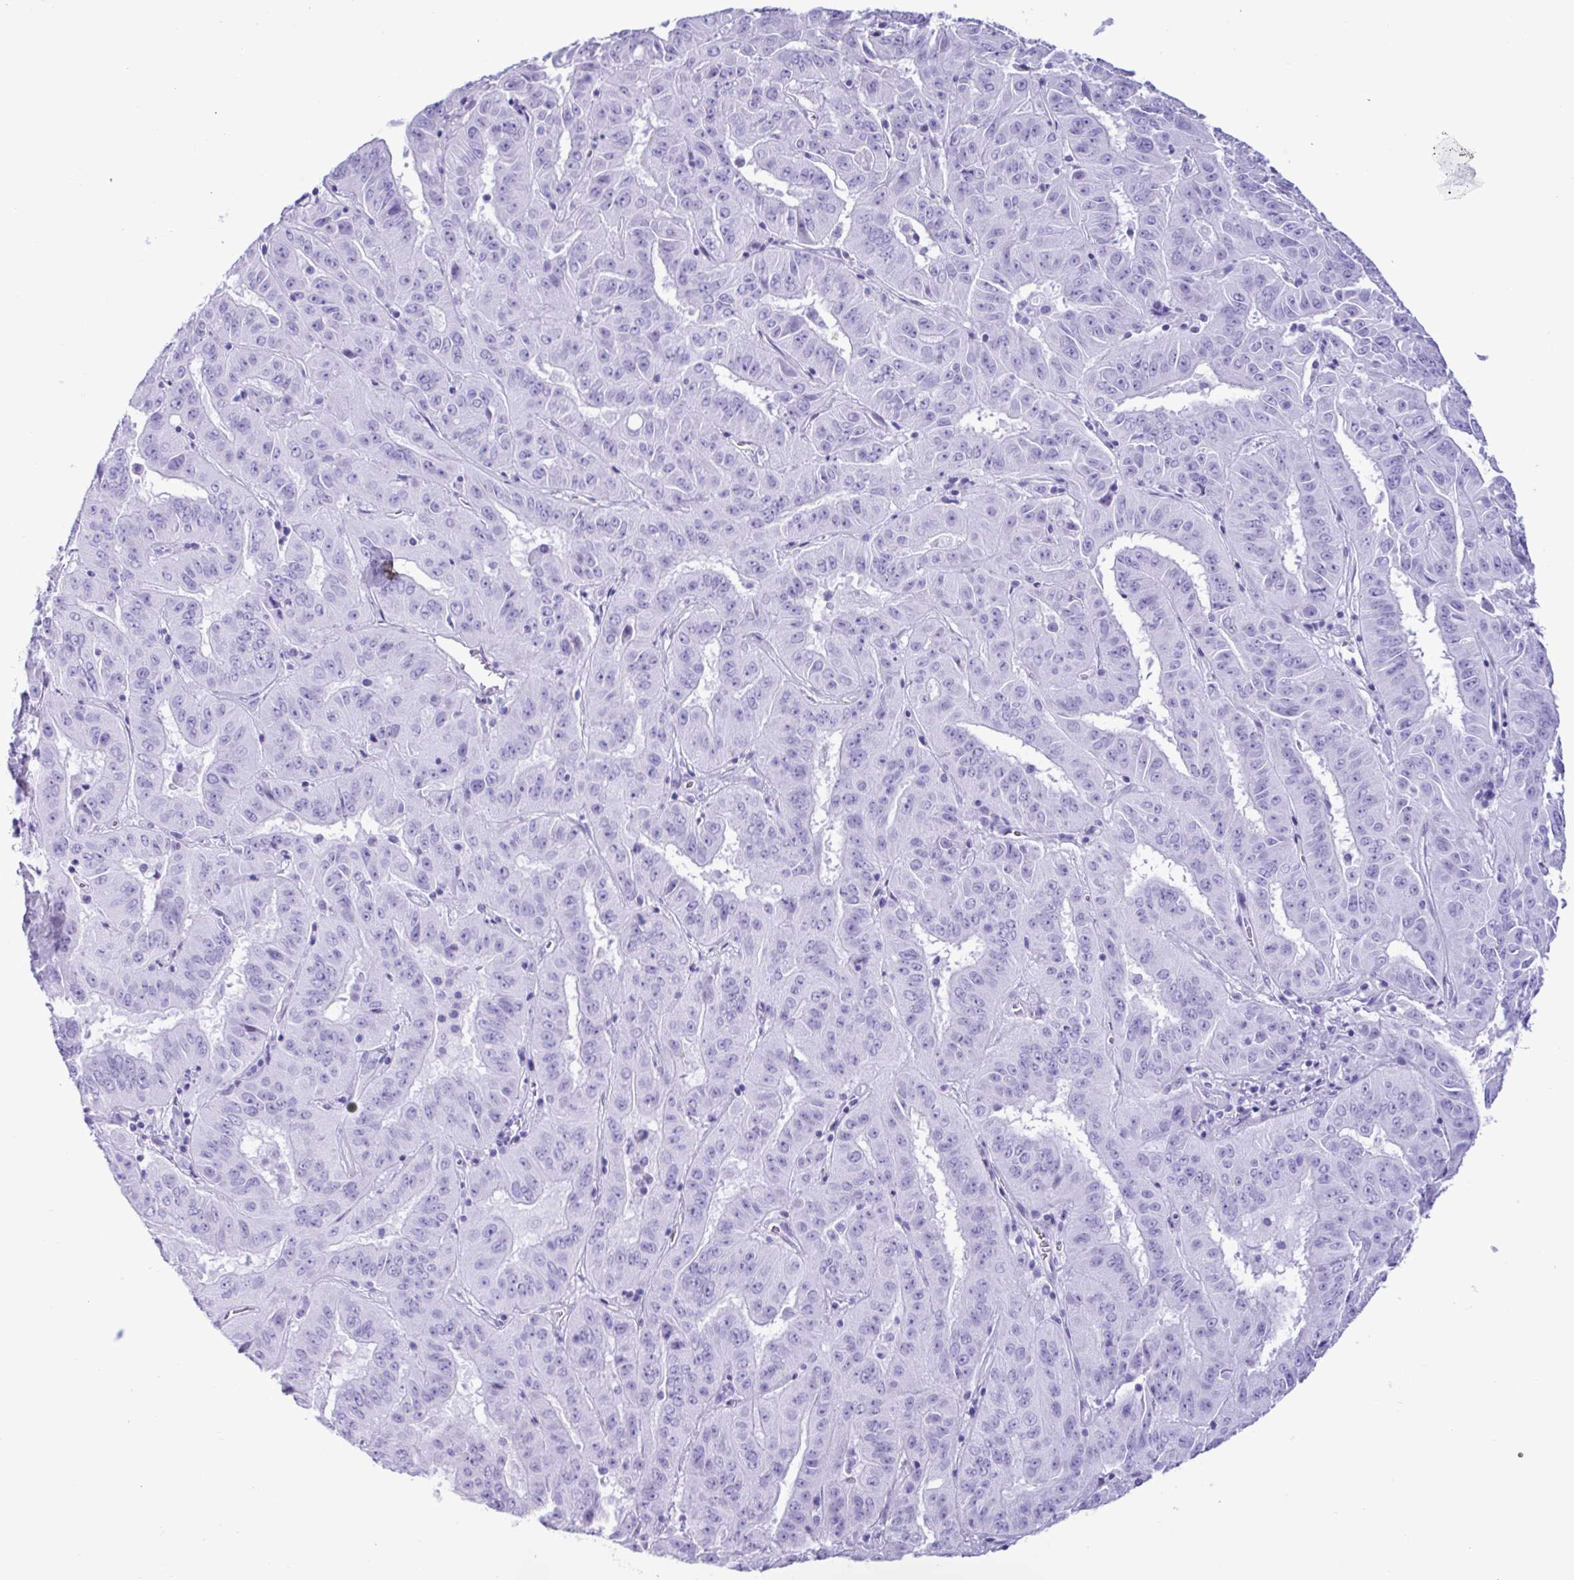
{"staining": {"intensity": "negative", "quantity": "none", "location": "none"}, "tissue": "pancreatic cancer", "cell_type": "Tumor cells", "image_type": "cancer", "snomed": [{"axis": "morphology", "description": "Adenocarcinoma, NOS"}, {"axis": "topography", "description": "Pancreas"}], "caption": "Tumor cells show no significant expression in pancreatic cancer (adenocarcinoma).", "gene": "MRGPRG", "patient": {"sex": "male", "age": 63}}